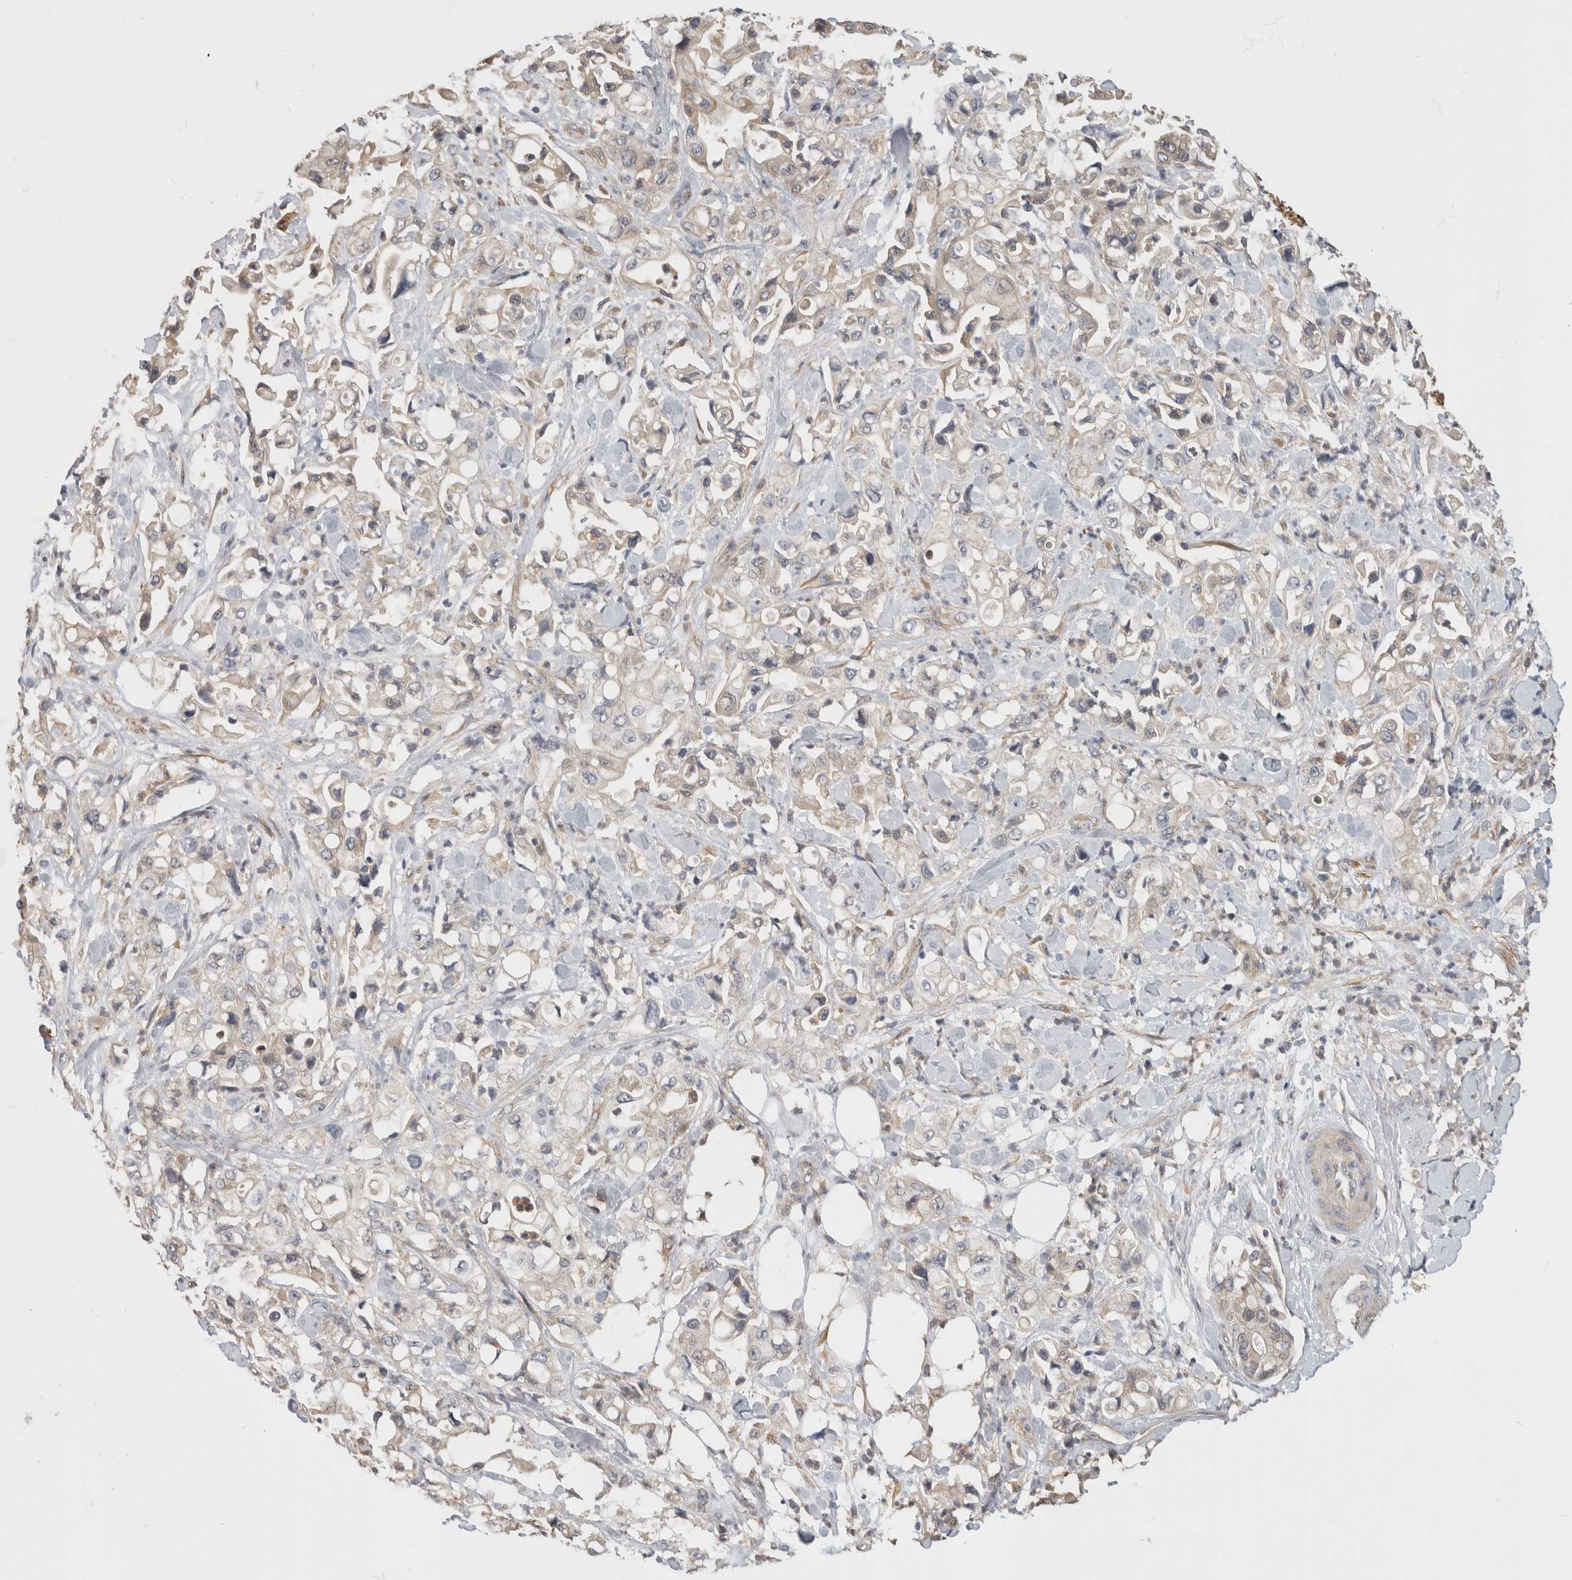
{"staining": {"intensity": "negative", "quantity": "none", "location": "none"}, "tissue": "pancreatic cancer", "cell_type": "Tumor cells", "image_type": "cancer", "snomed": [{"axis": "morphology", "description": "Adenocarcinoma, NOS"}, {"axis": "topography", "description": "Pancreas"}], "caption": "The histopathology image shows no staining of tumor cells in pancreatic adenocarcinoma.", "gene": "PGM1", "patient": {"sex": "male", "age": 70}}